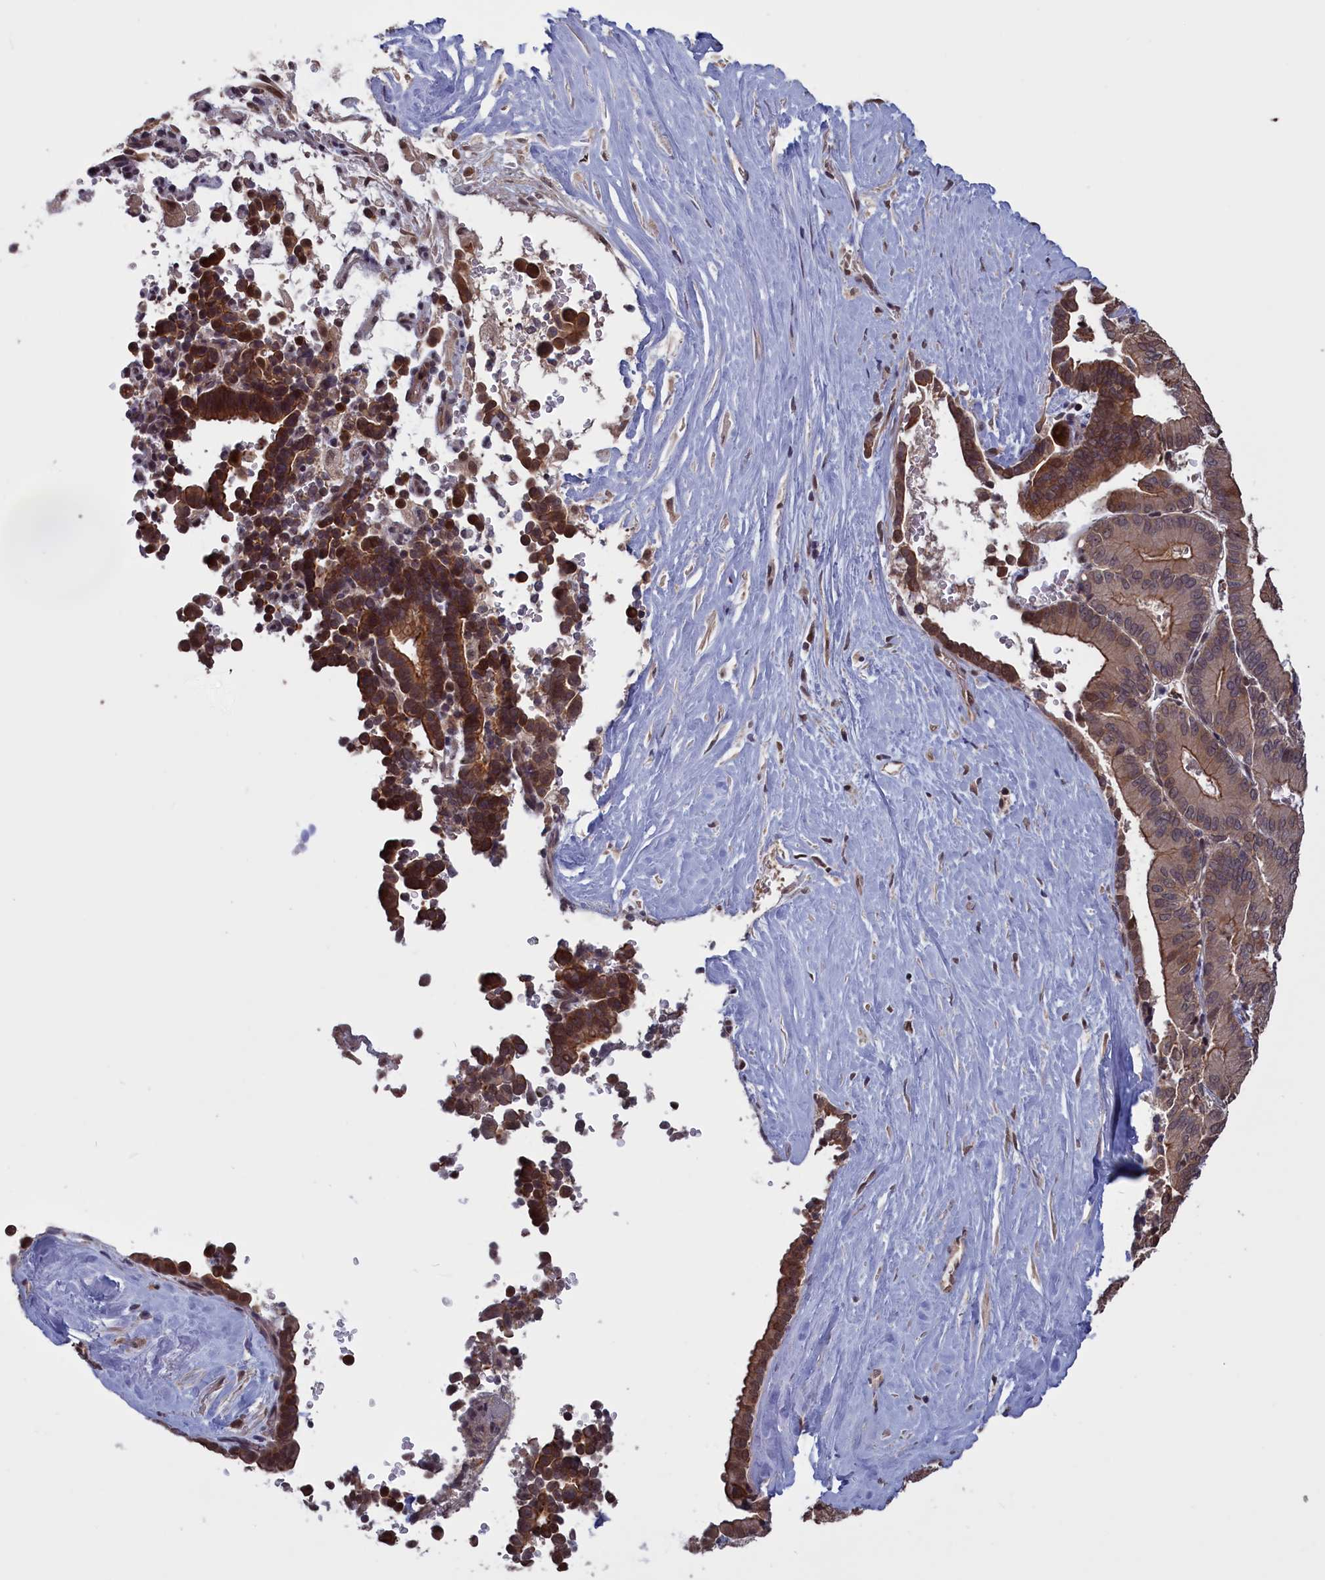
{"staining": {"intensity": "moderate", "quantity": "25%-75%", "location": "cytoplasmic/membranous"}, "tissue": "liver cancer", "cell_type": "Tumor cells", "image_type": "cancer", "snomed": [{"axis": "morphology", "description": "Cholangiocarcinoma"}, {"axis": "topography", "description": "Liver"}], "caption": "This micrograph displays immunohistochemistry (IHC) staining of liver cholangiocarcinoma, with medium moderate cytoplasmic/membranous staining in approximately 25%-75% of tumor cells.", "gene": "PLP2", "patient": {"sex": "female", "age": 75}}